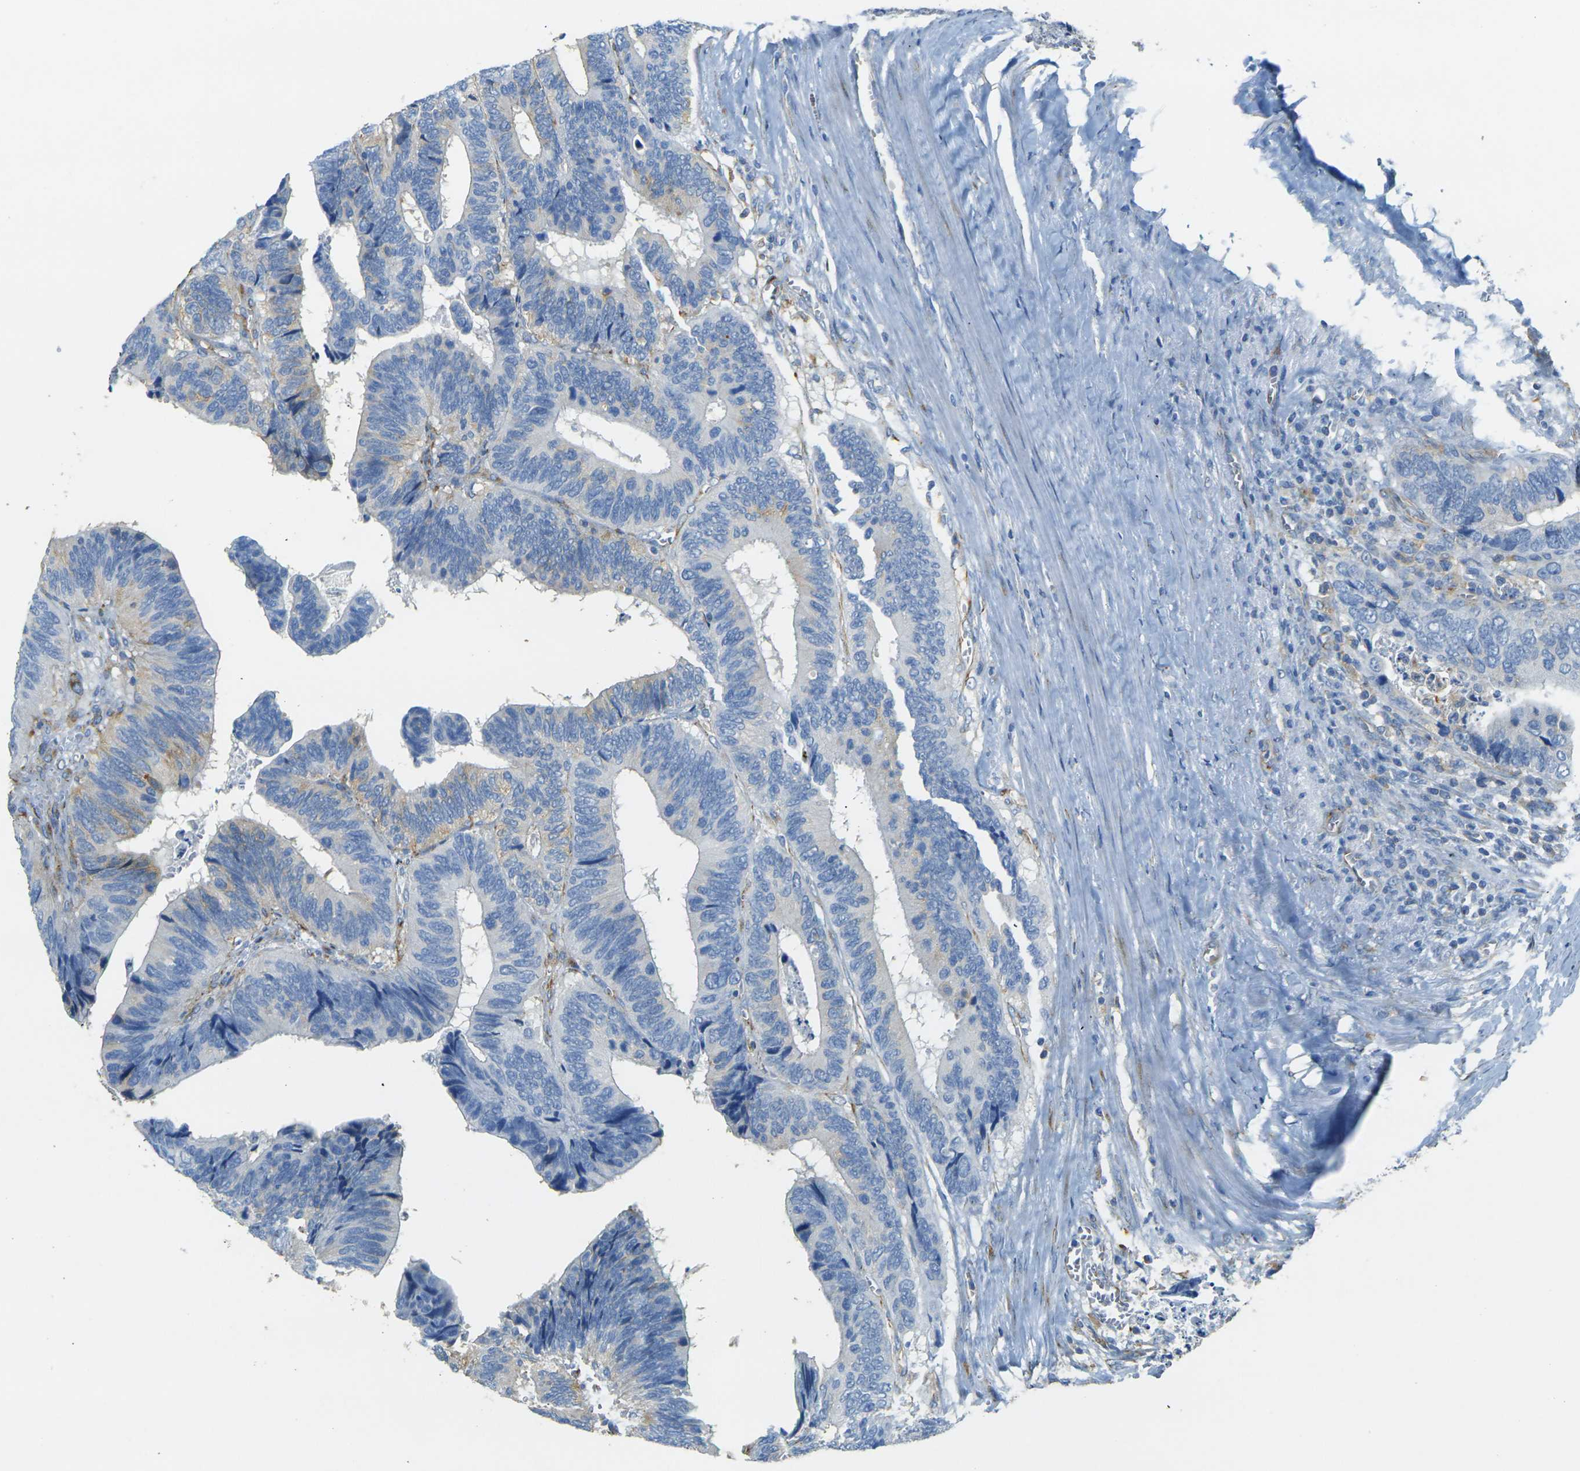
{"staining": {"intensity": "weak", "quantity": "<25%", "location": "cytoplasmic/membranous"}, "tissue": "colorectal cancer", "cell_type": "Tumor cells", "image_type": "cancer", "snomed": [{"axis": "morphology", "description": "Adenocarcinoma, NOS"}, {"axis": "topography", "description": "Colon"}], "caption": "DAB immunohistochemical staining of adenocarcinoma (colorectal) reveals no significant positivity in tumor cells. (Brightfield microscopy of DAB immunohistochemistry at high magnification).", "gene": "SORT1", "patient": {"sex": "male", "age": 72}}